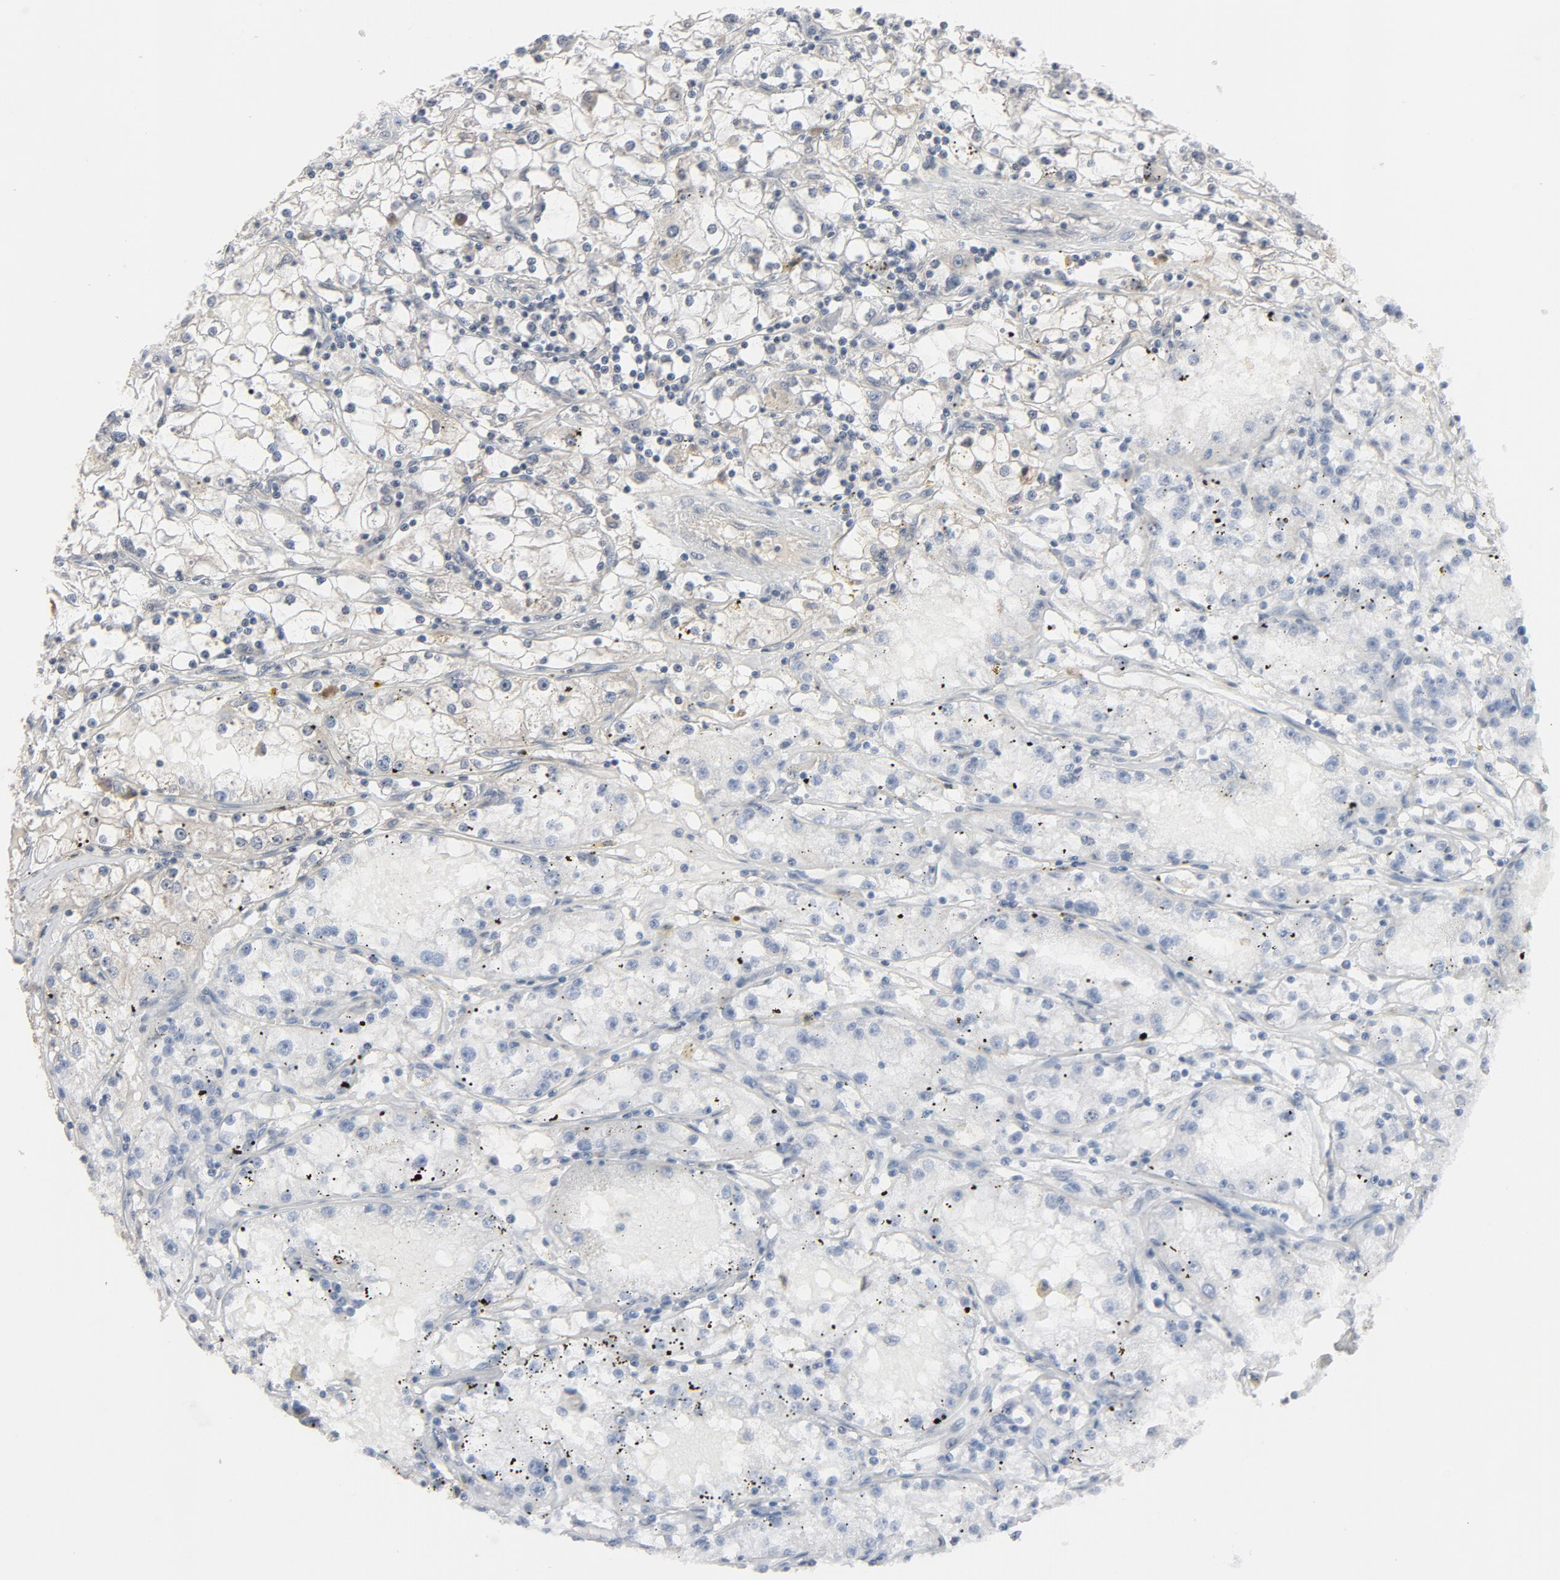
{"staining": {"intensity": "negative", "quantity": "none", "location": "none"}, "tissue": "renal cancer", "cell_type": "Tumor cells", "image_type": "cancer", "snomed": [{"axis": "morphology", "description": "Adenocarcinoma, NOS"}, {"axis": "topography", "description": "Kidney"}], "caption": "This is a photomicrograph of IHC staining of renal cancer, which shows no positivity in tumor cells.", "gene": "MT3", "patient": {"sex": "male", "age": 56}}